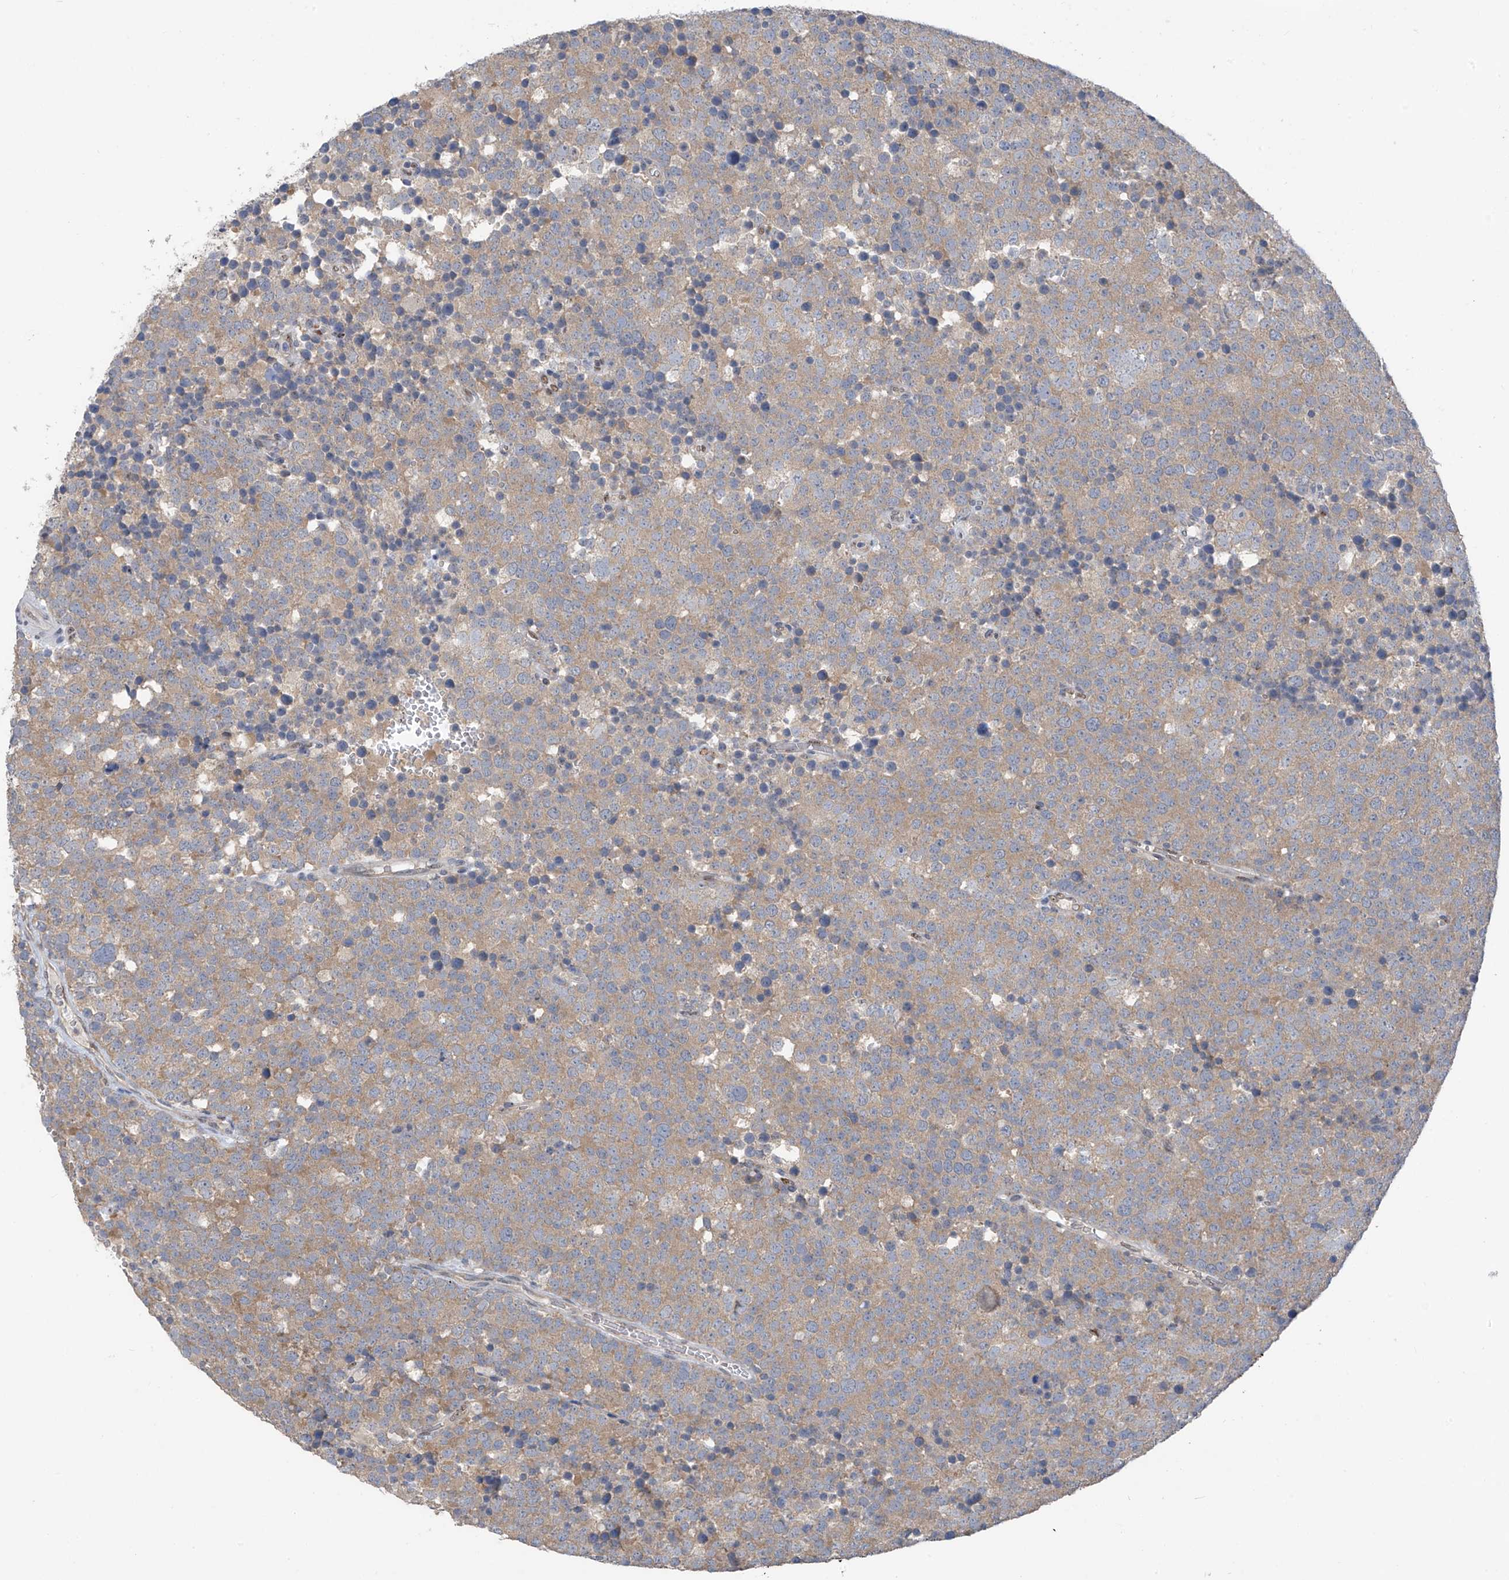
{"staining": {"intensity": "moderate", "quantity": "25%-75%", "location": "cytoplasmic/membranous"}, "tissue": "testis cancer", "cell_type": "Tumor cells", "image_type": "cancer", "snomed": [{"axis": "morphology", "description": "Seminoma, NOS"}, {"axis": "topography", "description": "Testis"}], "caption": "Tumor cells display medium levels of moderate cytoplasmic/membranous positivity in approximately 25%-75% of cells in testis seminoma. The staining was performed using DAB to visualize the protein expression in brown, while the nuclei were stained in blue with hematoxylin (Magnification: 20x).", "gene": "RPL4", "patient": {"sex": "male", "age": 71}}